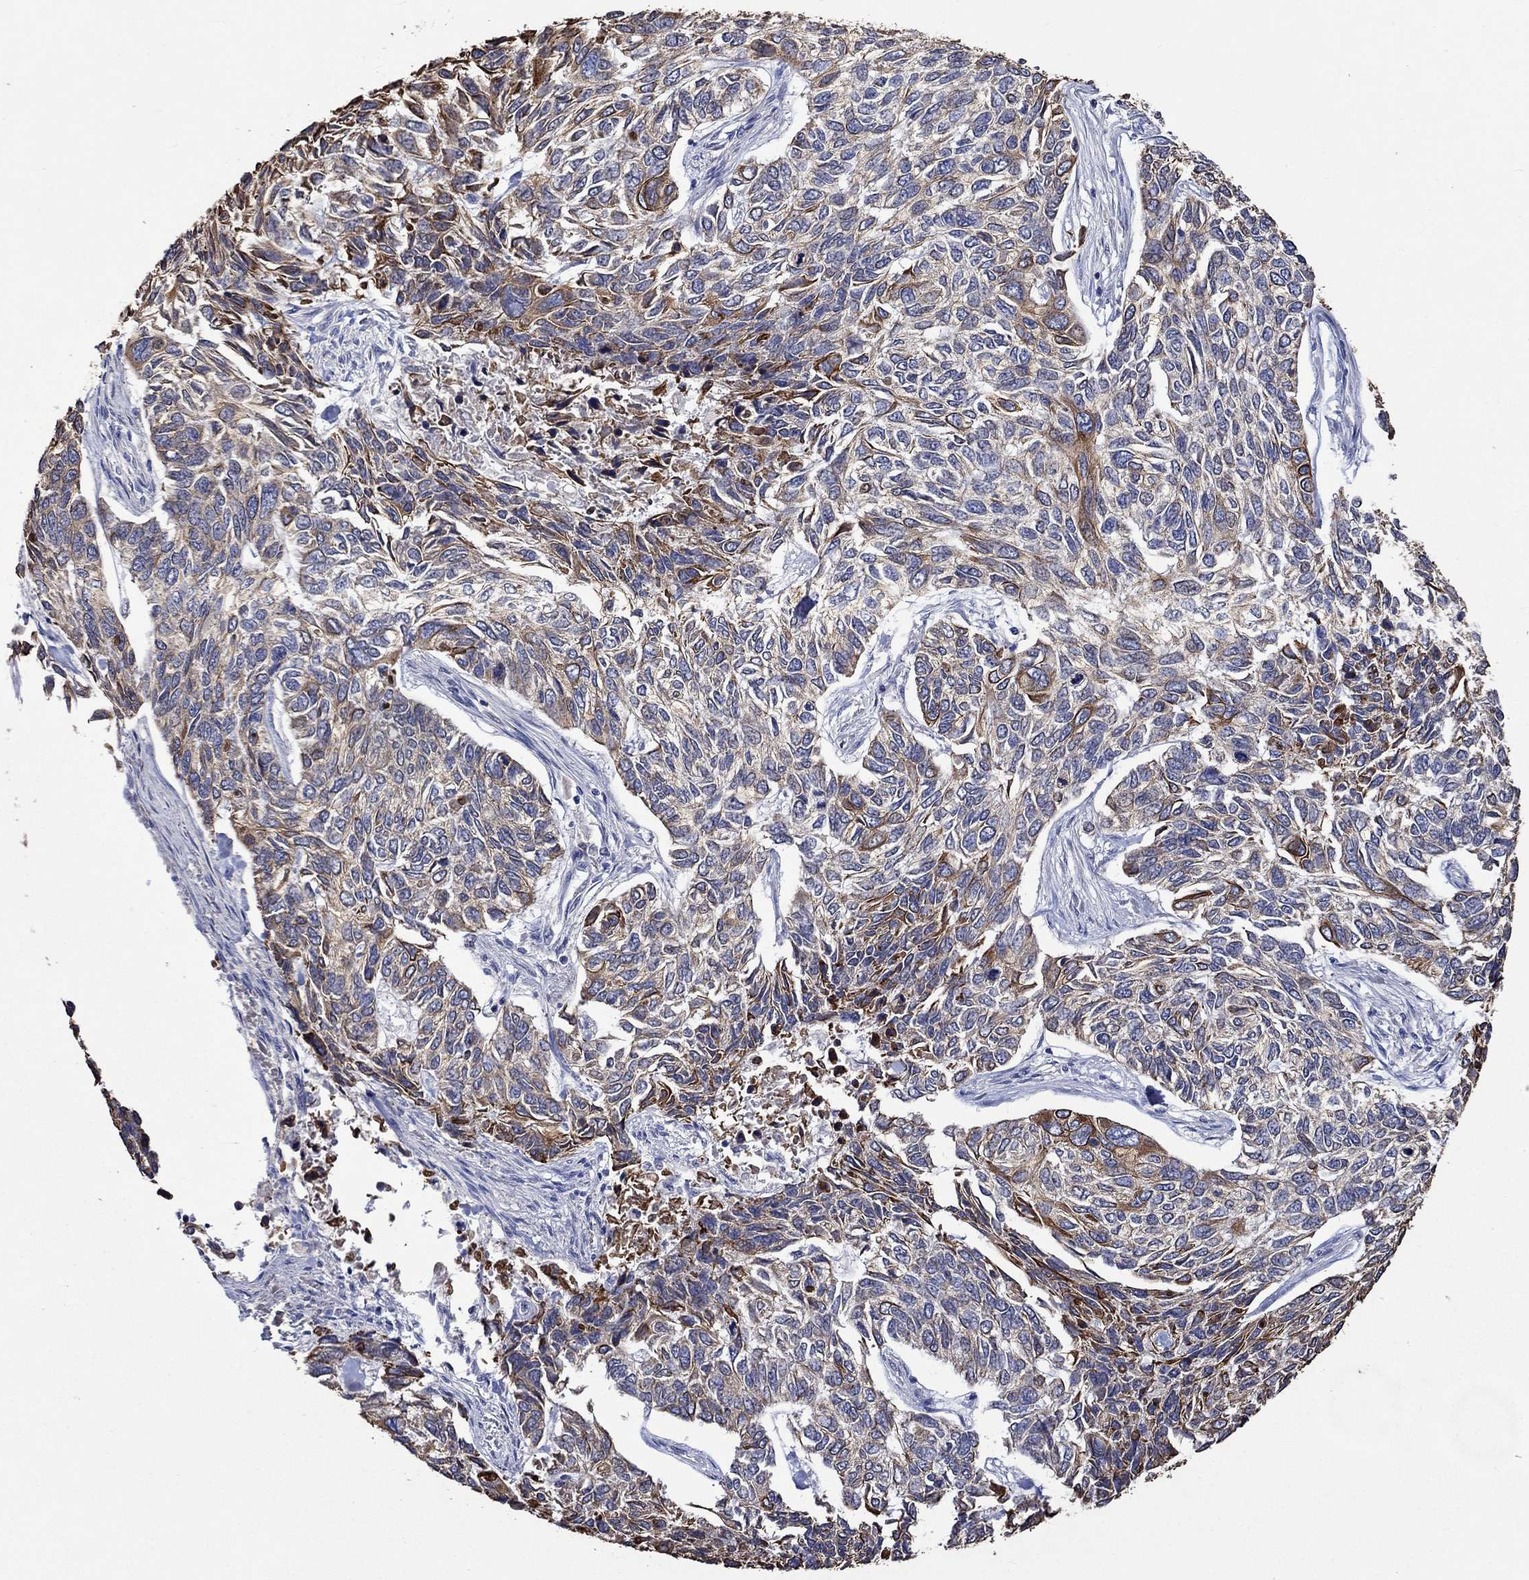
{"staining": {"intensity": "strong", "quantity": "<25%", "location": "cytoplasmic/membranous"}, "tissue": "skin cancer", "cell_type": "Tumor cells", "image_type": "cancer", "snomed": [{"axis": "morphology", "description": "Basal cell carcinoma"}, {"axis": "topography", "description": "Skin"}], "caption": "Protein staining of basal cell carcinoma (skin) tissue shows strong cytoplasmic/membranous positivity in approximately <25% of tumor cells.", "gene": "DDX3Y", "patient": {"sex": "female", "age": 65}}